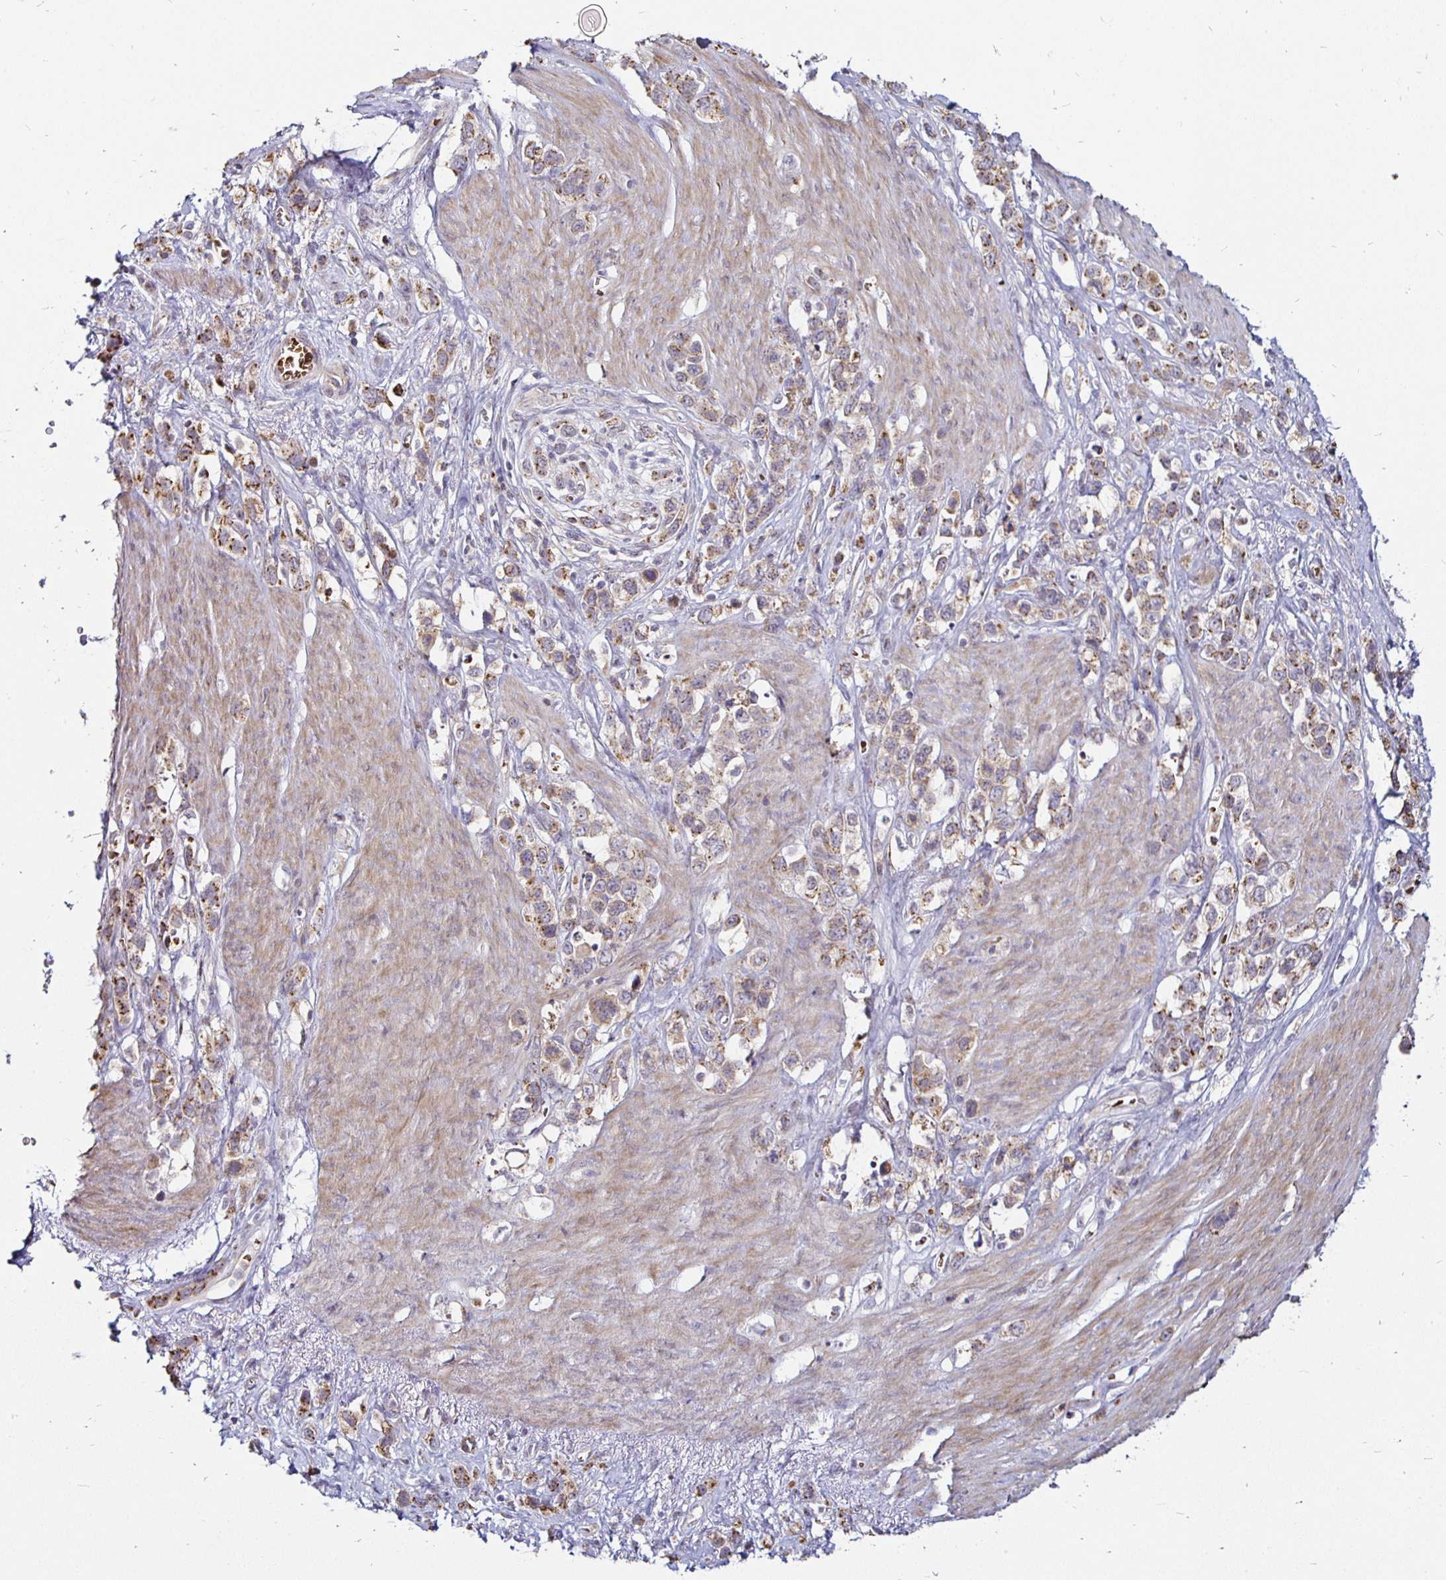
{"staining": {"intensity": "moderate", "quantity": "25%-75%", "location": "cytoplasmic/membranous"}, "tissue": "stomach cancer", "cell_type": "Tumor cells", "image_type": "cancer", "snomed": [{"axis": "morphology", "description": "Adenocarcinoma, NOS"}, {"axis": "topography", "description": "Stomach"}], "caption": "Stomach cancer (adenocarcinoma) stained for a protein shows moderate cytoplasmic/membranous positivity in tumor cells.", "gene": "ATG3", "patient": {"sex": "female", "age": 65}}